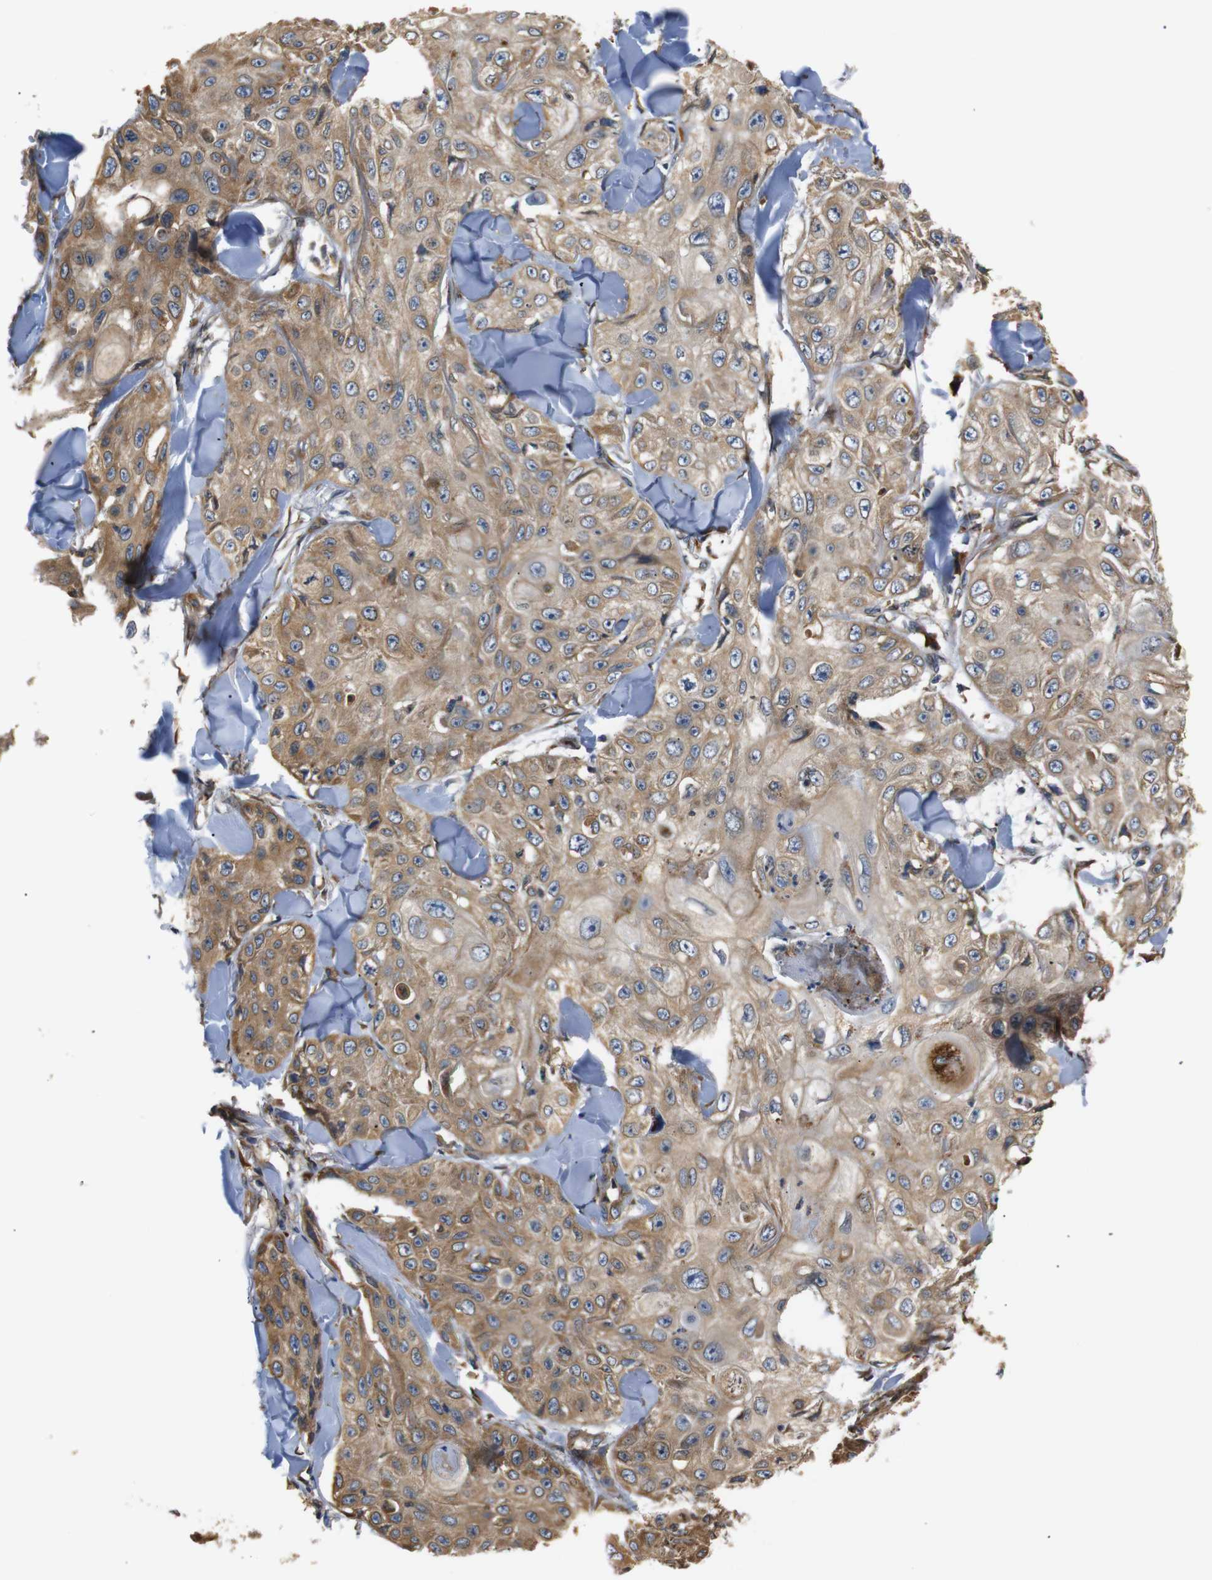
{"staining": {"intensity": "moderate", "quantity": ">75%", "location": "cytoplasmic/membranous"}, "tissue": "skin cancer", "cell_type": "Tumor cells", "image_type": "cancer", "snomed": [{"axis": "morphology", "description": "Squamous cell carcinoma, NOS"}, {"axis": "topography", "description": "Skin"}], "caption": "A brown stain highlights moderate cytoplasmic/membranous positivity of a protein in human skin squamous cell carcinoma tumor cells.", "gene": "TMED2", "patient": {"sex": "male", "age": 86}}